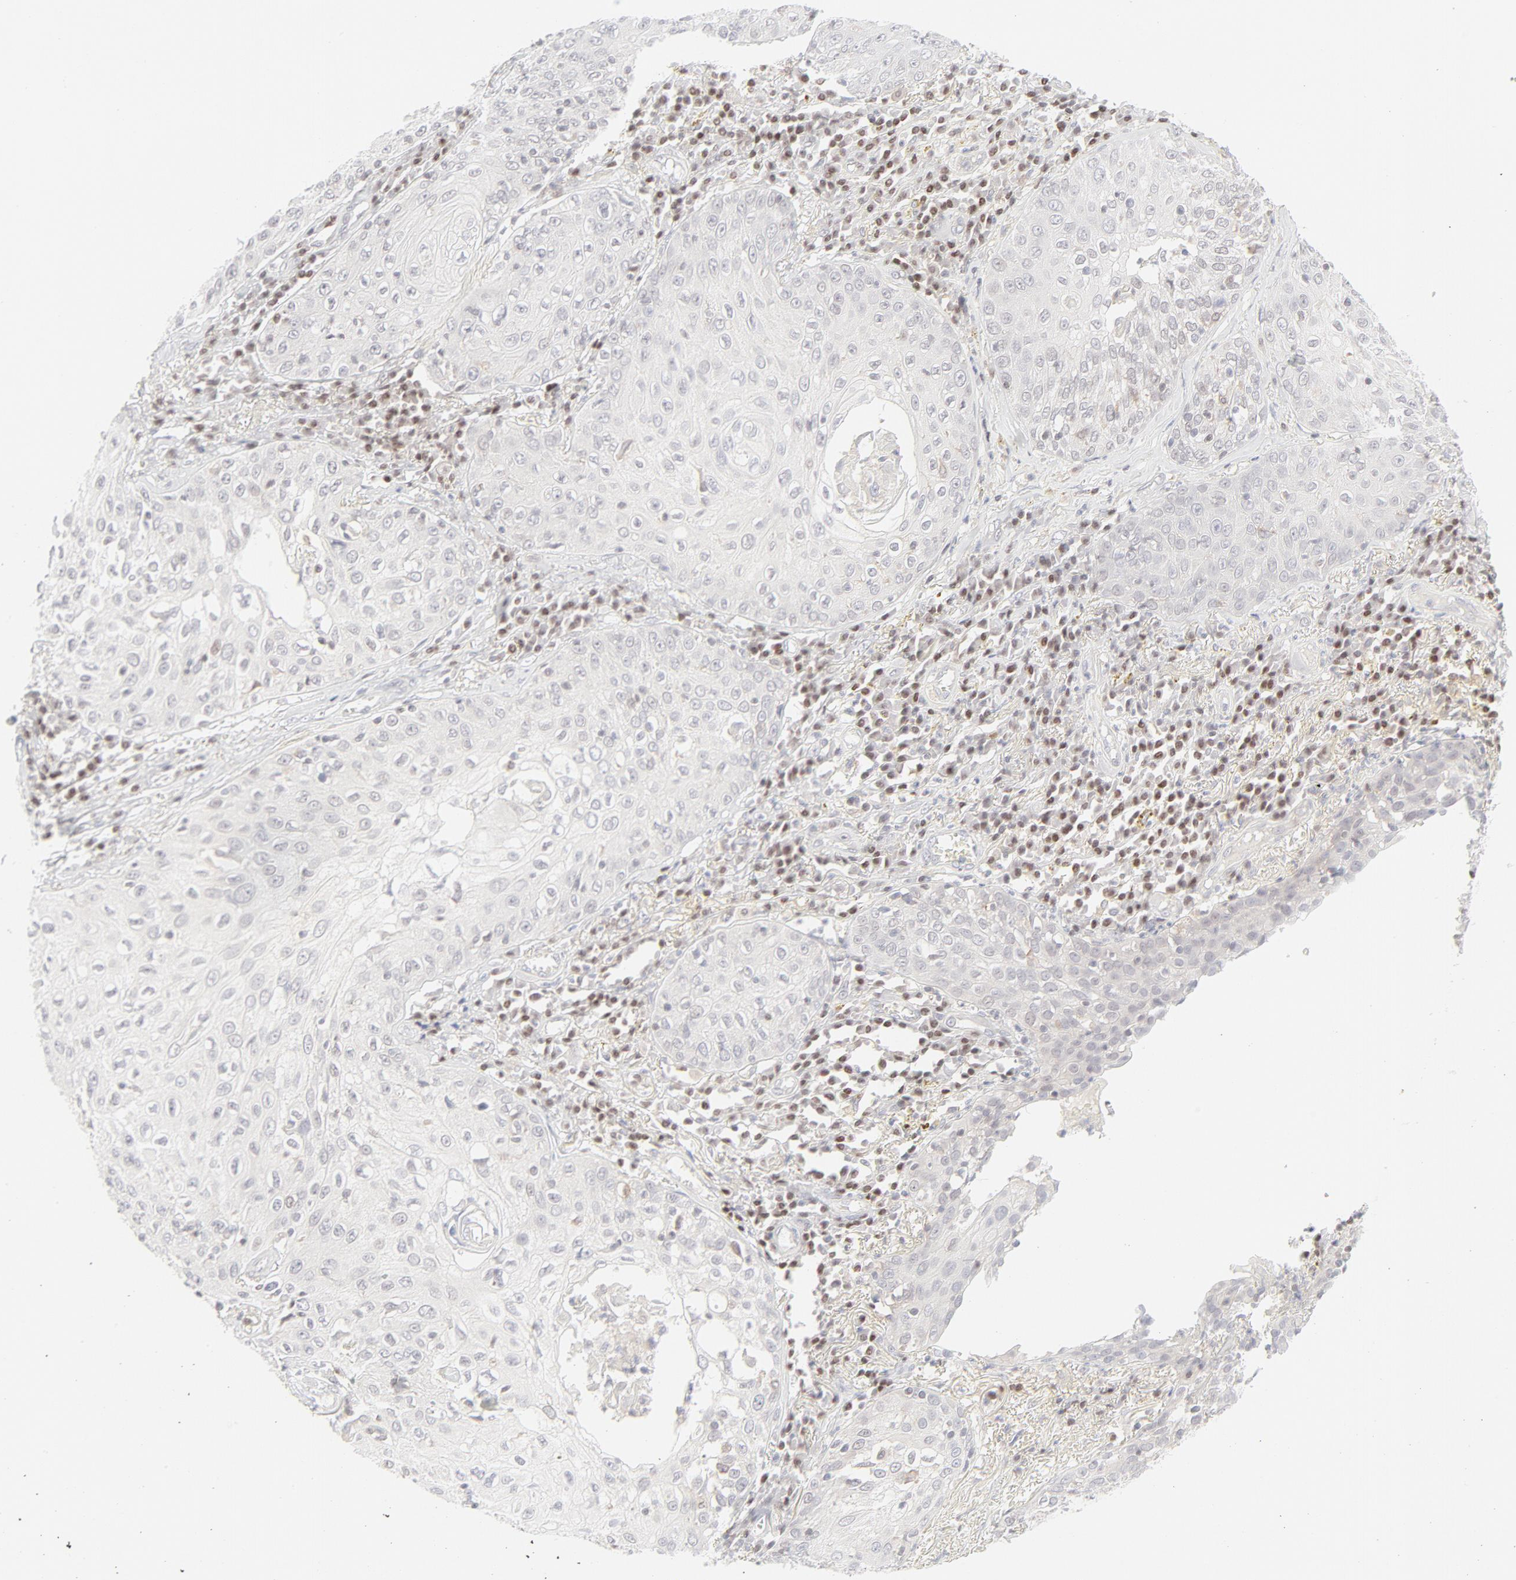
{"staining": {"intensity": "negative", "quantity": "none", "location": "none"}, "tissue": "skin cancer", "cell_type": "Tumor cells", "image_type": "cancer", "snomed": [{"axis": "morphology", "description": "Squamous cell carcinoma, NOS"}, {"axis": "topography", "description": "Skin"}], "caption": "The micrograph reveals no staining of tumor cells in skin cancer (squamous cell carcinoma).", "gene": "PRKCB", "patient": {"sex": "male", "age": 65}}